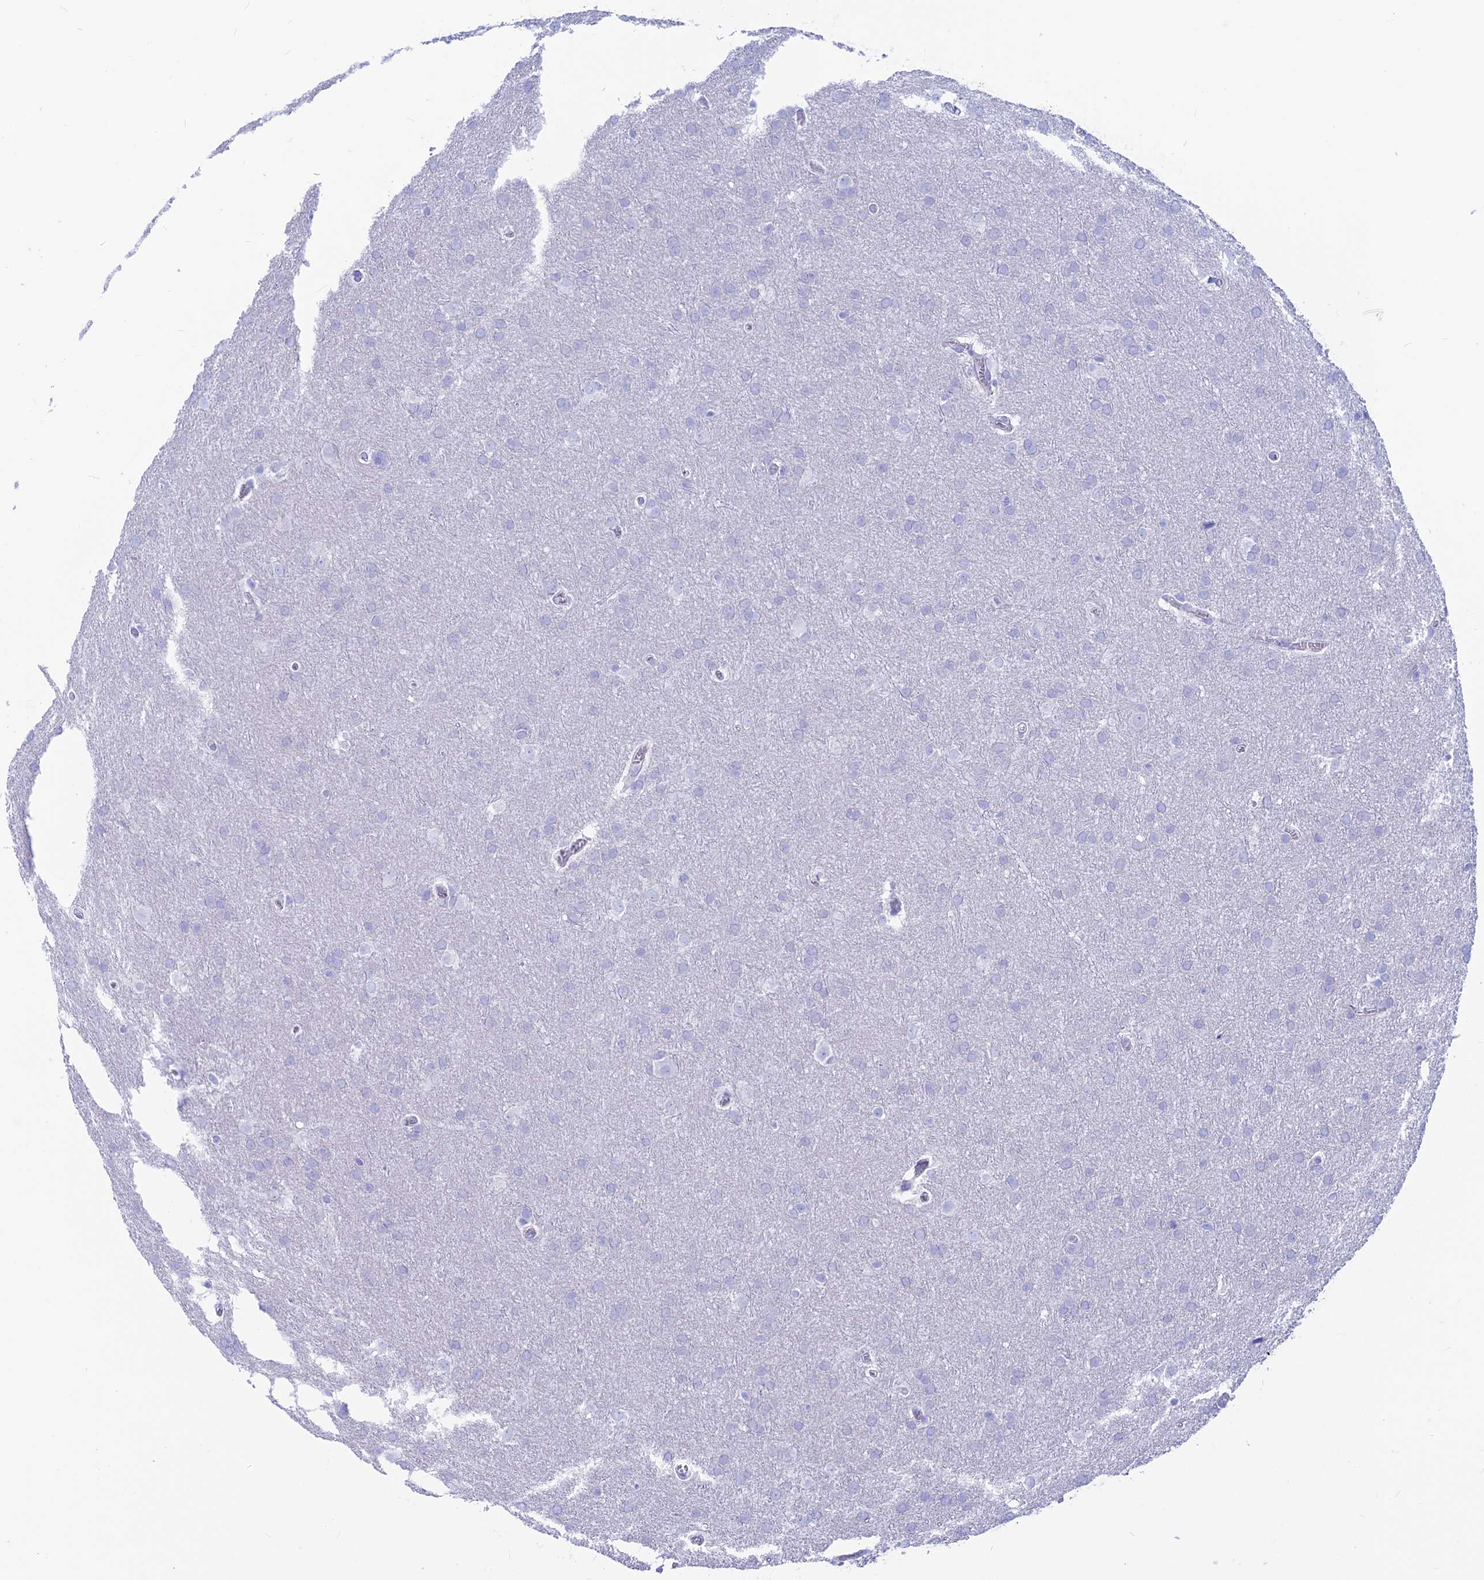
{"staining": {"intensity": "negative", "quantity": "none", "location": "none"}, "tissue": "glioma", "cell_type": "Tumor cells", "image_type": "cancer", "snomed": [{"axis": "morphology", "description": "Glioma, malignant, Low grade"}, {"axis": "topography", "description": "Brain"}], "caption": "A high-resolution micrograph shows immunohistochemistry staining of malignant low-grade glioma, which reveals no significant expression in tumor cells.", "gene": "GNGT2", "patient": {"sex": "female", "age": 32}}